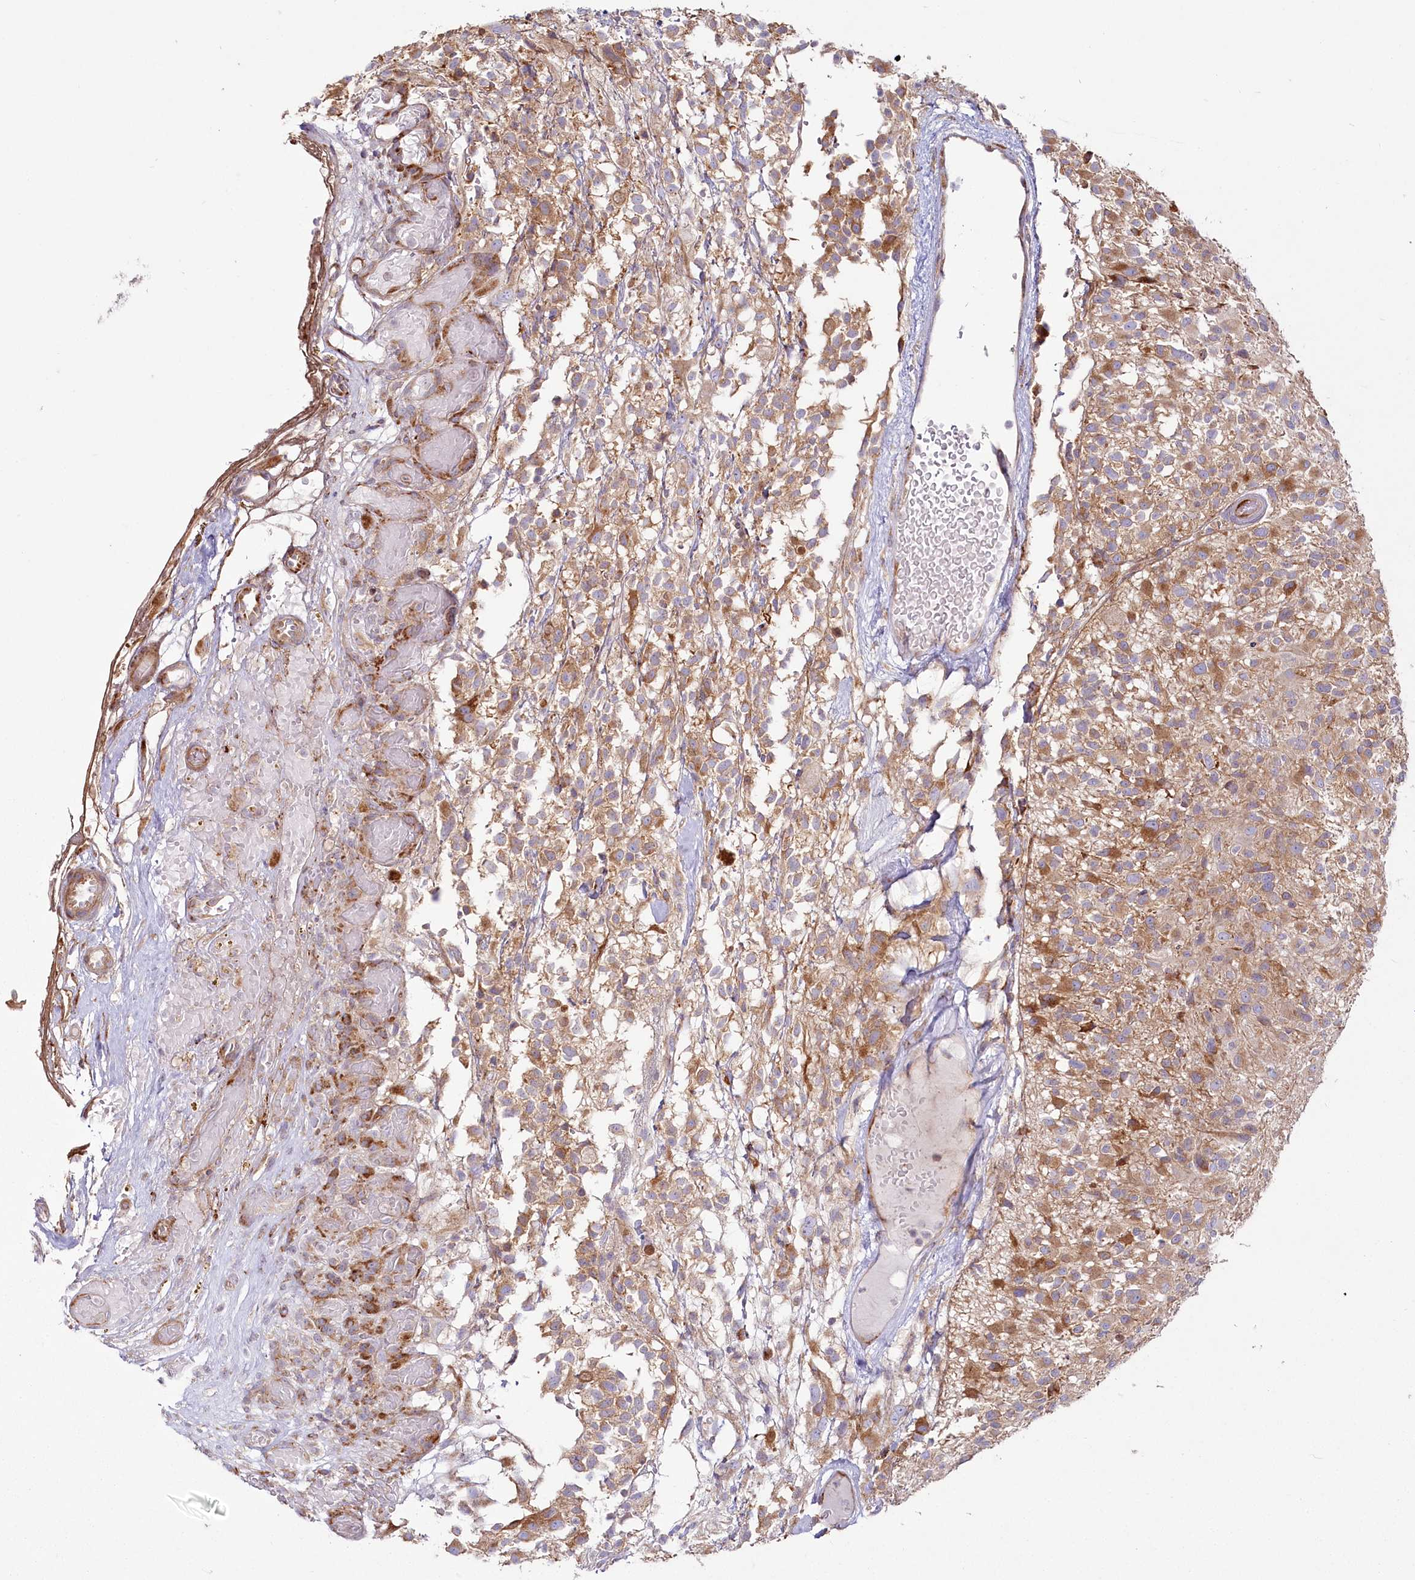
{"staining": {"intensity": "moderate", "quantity": ">75%", "location": "cytoplasmic/membranous"}, "tissue": "glioma", "cell_type": "Tumor cells", "image_type": "cancer", "snomed": [{"axis": "morphology", "description": "Glioma, malignant, High grade"}, {"axis": "morphology", "description": "Glioblastoma, NOS"}, {"axis": "topography", "description": "Brain"}], "caption": "Glioblastoma stained with a brown dye exhibits moderate cytoplasmic/membranous positive staining in about >75% of tumor cells.", "gene": "POGLUT1", "patient": {"sex": "male", "age": 60}}